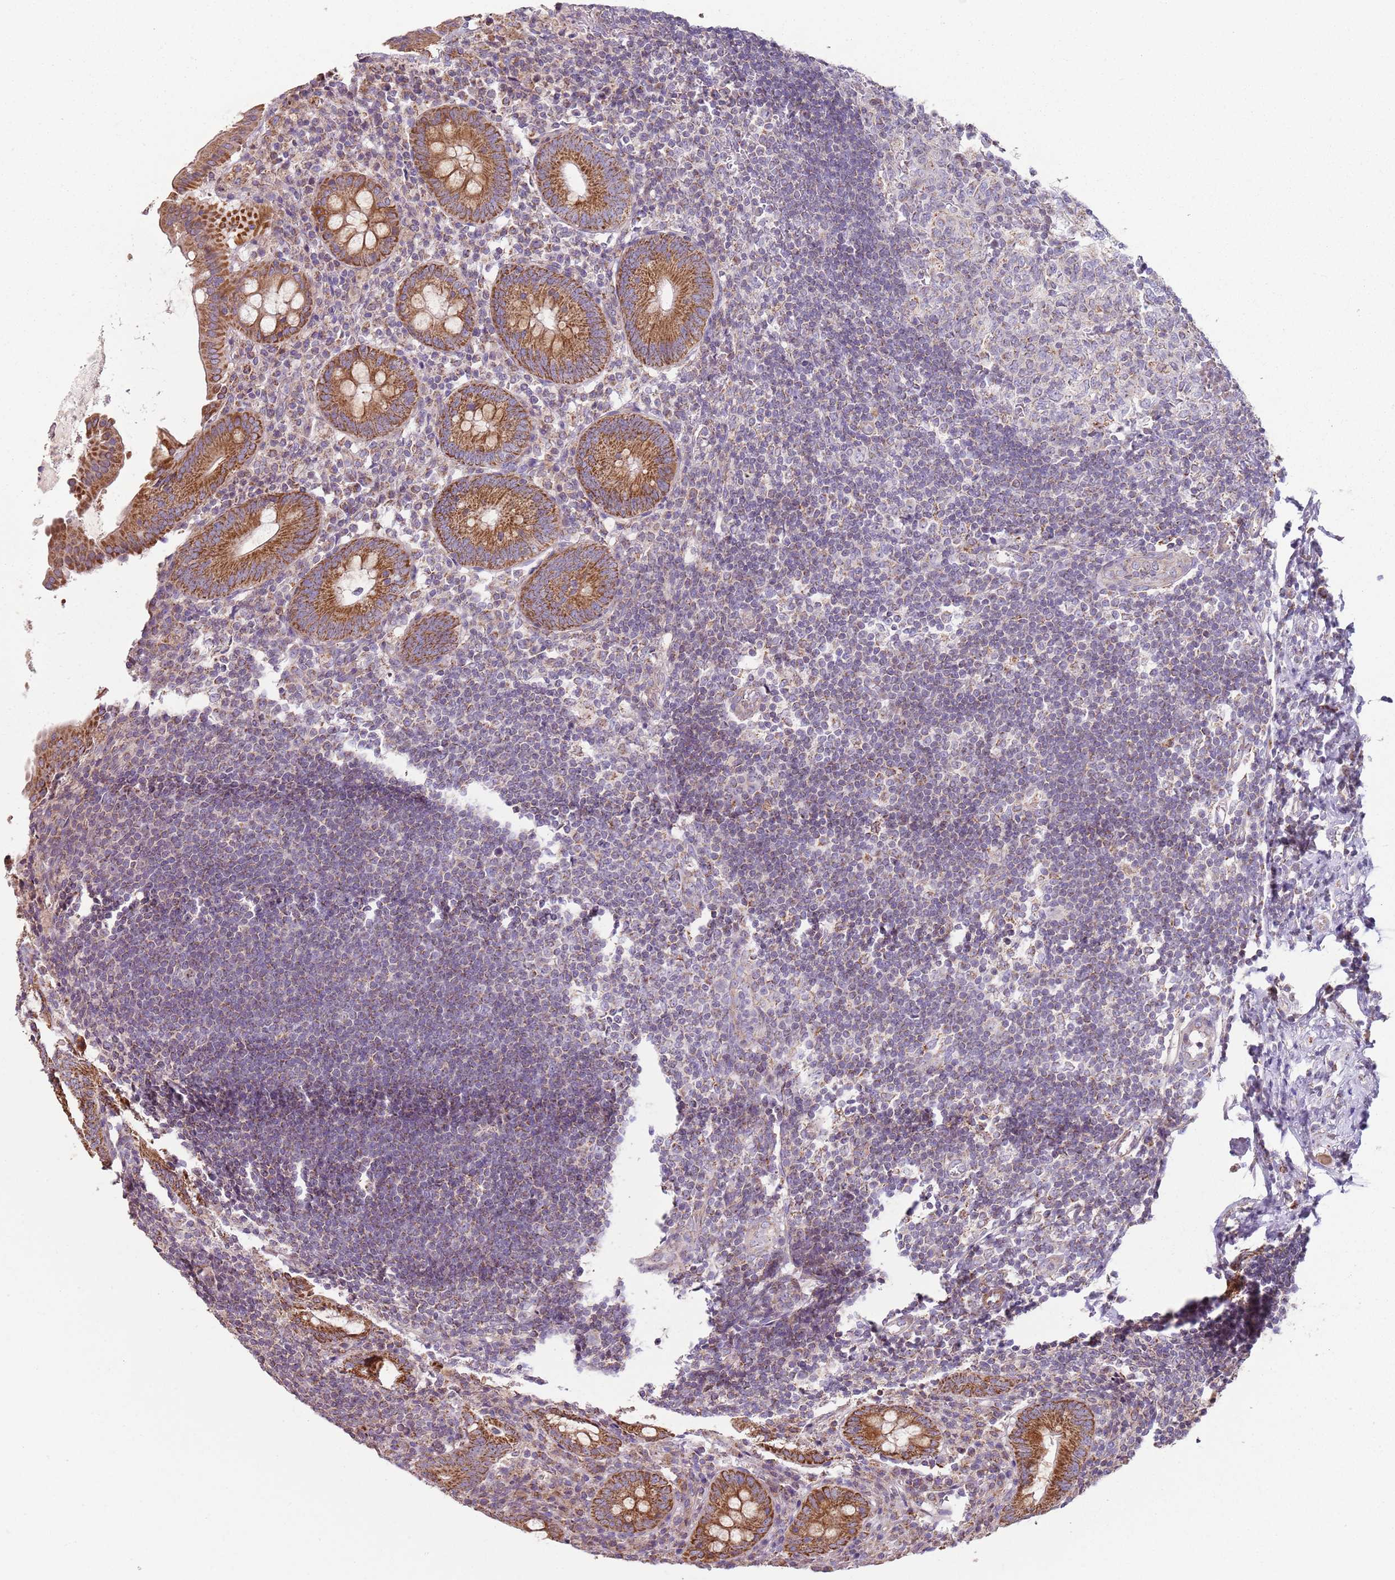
{"staining": {"intensity": "strong", "quantity": ">75%", "location": "cytoplasmic/membranous"}, "tissue": "appendix", "cell_type": "Glandular cells", "image_type": "normal", "snomed": [{"axis": "morphology", "description": "Normal tissue, NOS"}, {"axis": "topography", "description": "Appendix"}], "caption": "This photomicrograph shows unremarkable appendix stained with immunohistochemistry to label a protein in brown. The cytoplasmic/membranous of glandular cells show strong positivity for the protein. Nuclei are counter-stained blue.", "gene": "GAS8", "patient": {"sex": "female", "age": 54}}